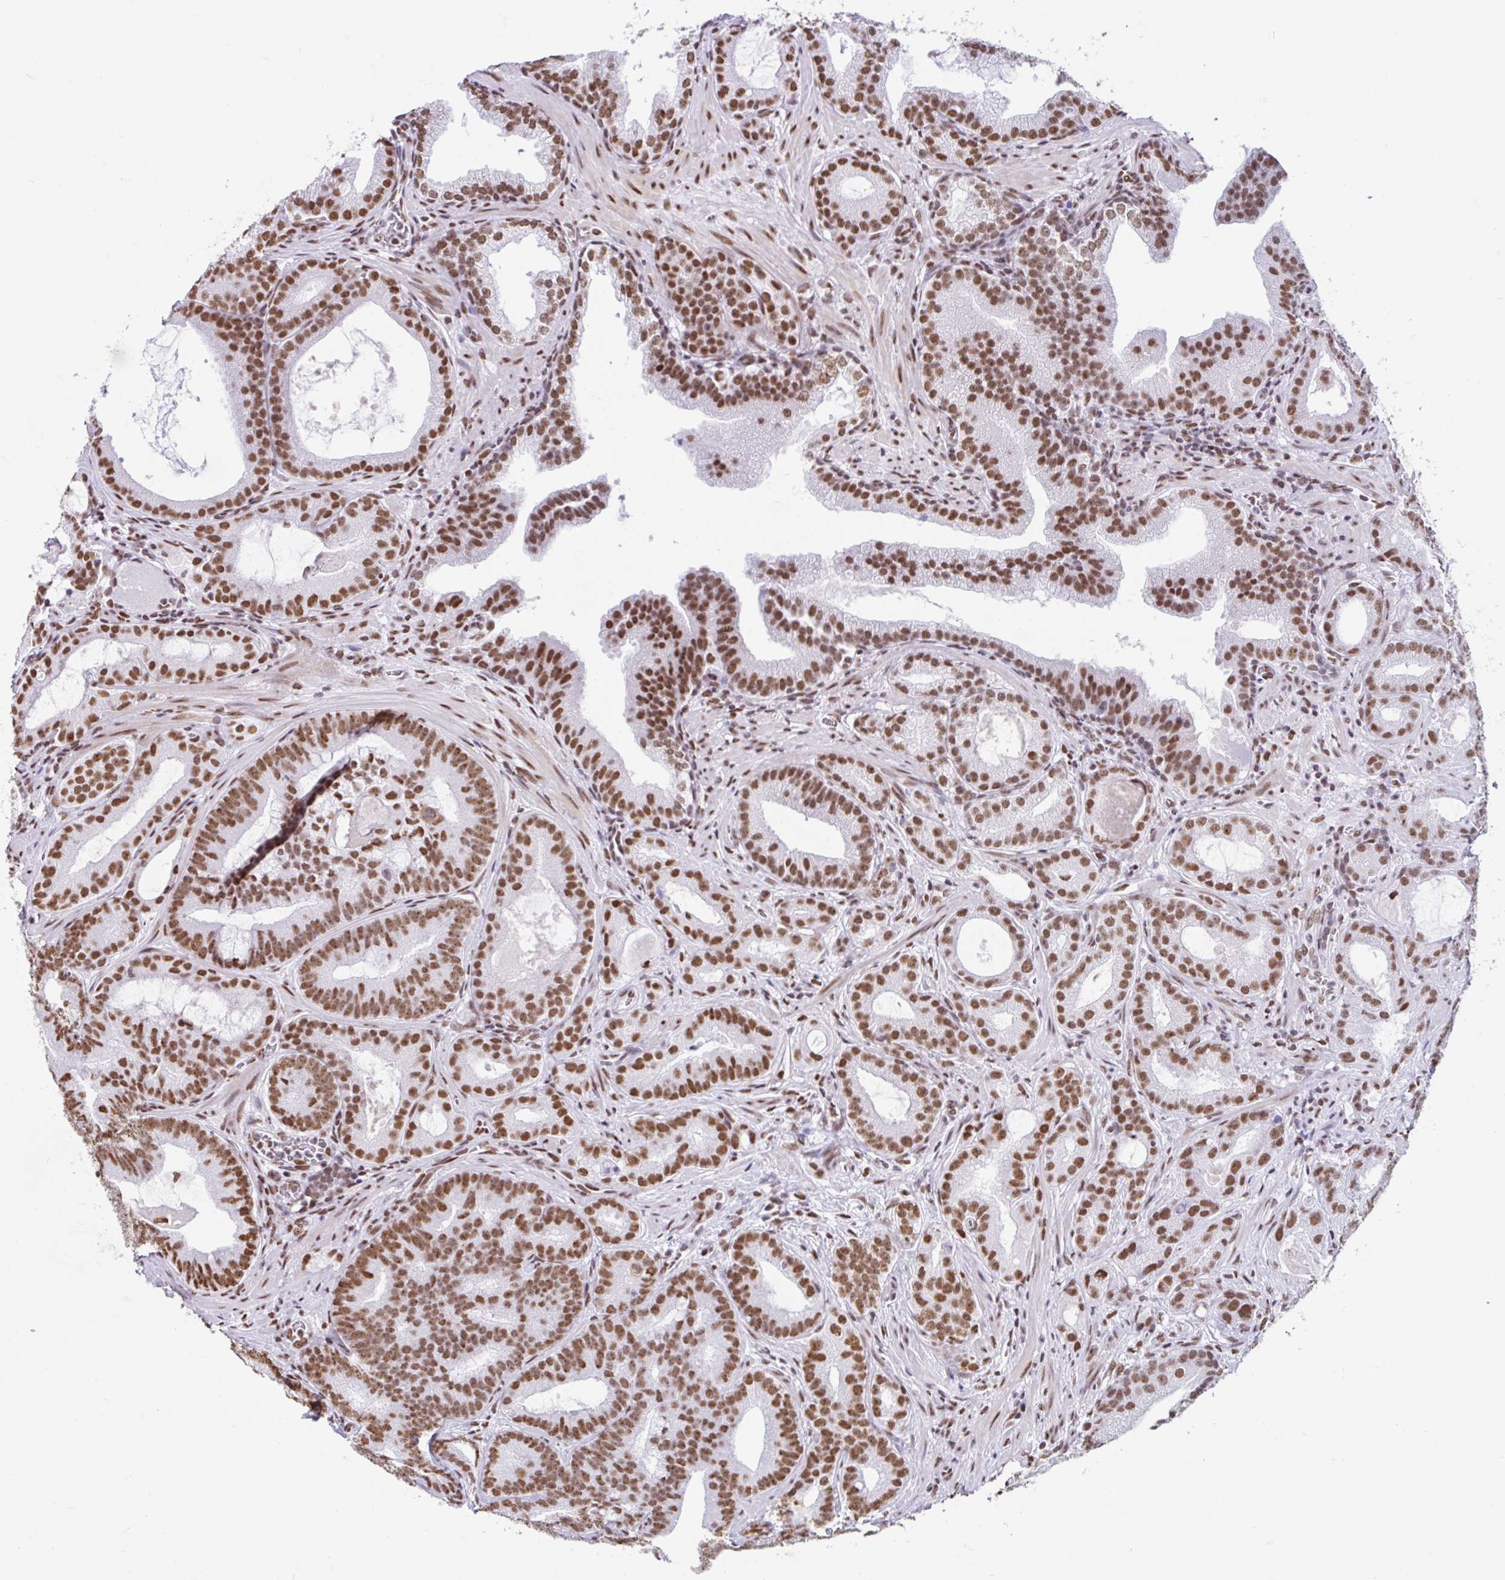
{"staining": {"intensity": "moderate", "quantity": ">75%", "location": "nuclear"}, "tissue": "prostate cancer", "cell_type": "Tumor cells", "image_type": "cancer", "snomed": [{"axis": "morphology", "description": "Adenocarcinoma, High grade"}, {"axis": "topography", "description": "Prostate"}], "caption": "This is an image of immunohistochemistry staining of prostate cancer, which shows moderate expression in the nuclear of tumor cells.", "gene": "KHDRBS1", "patient": {"sex": "male", "age": 65}}